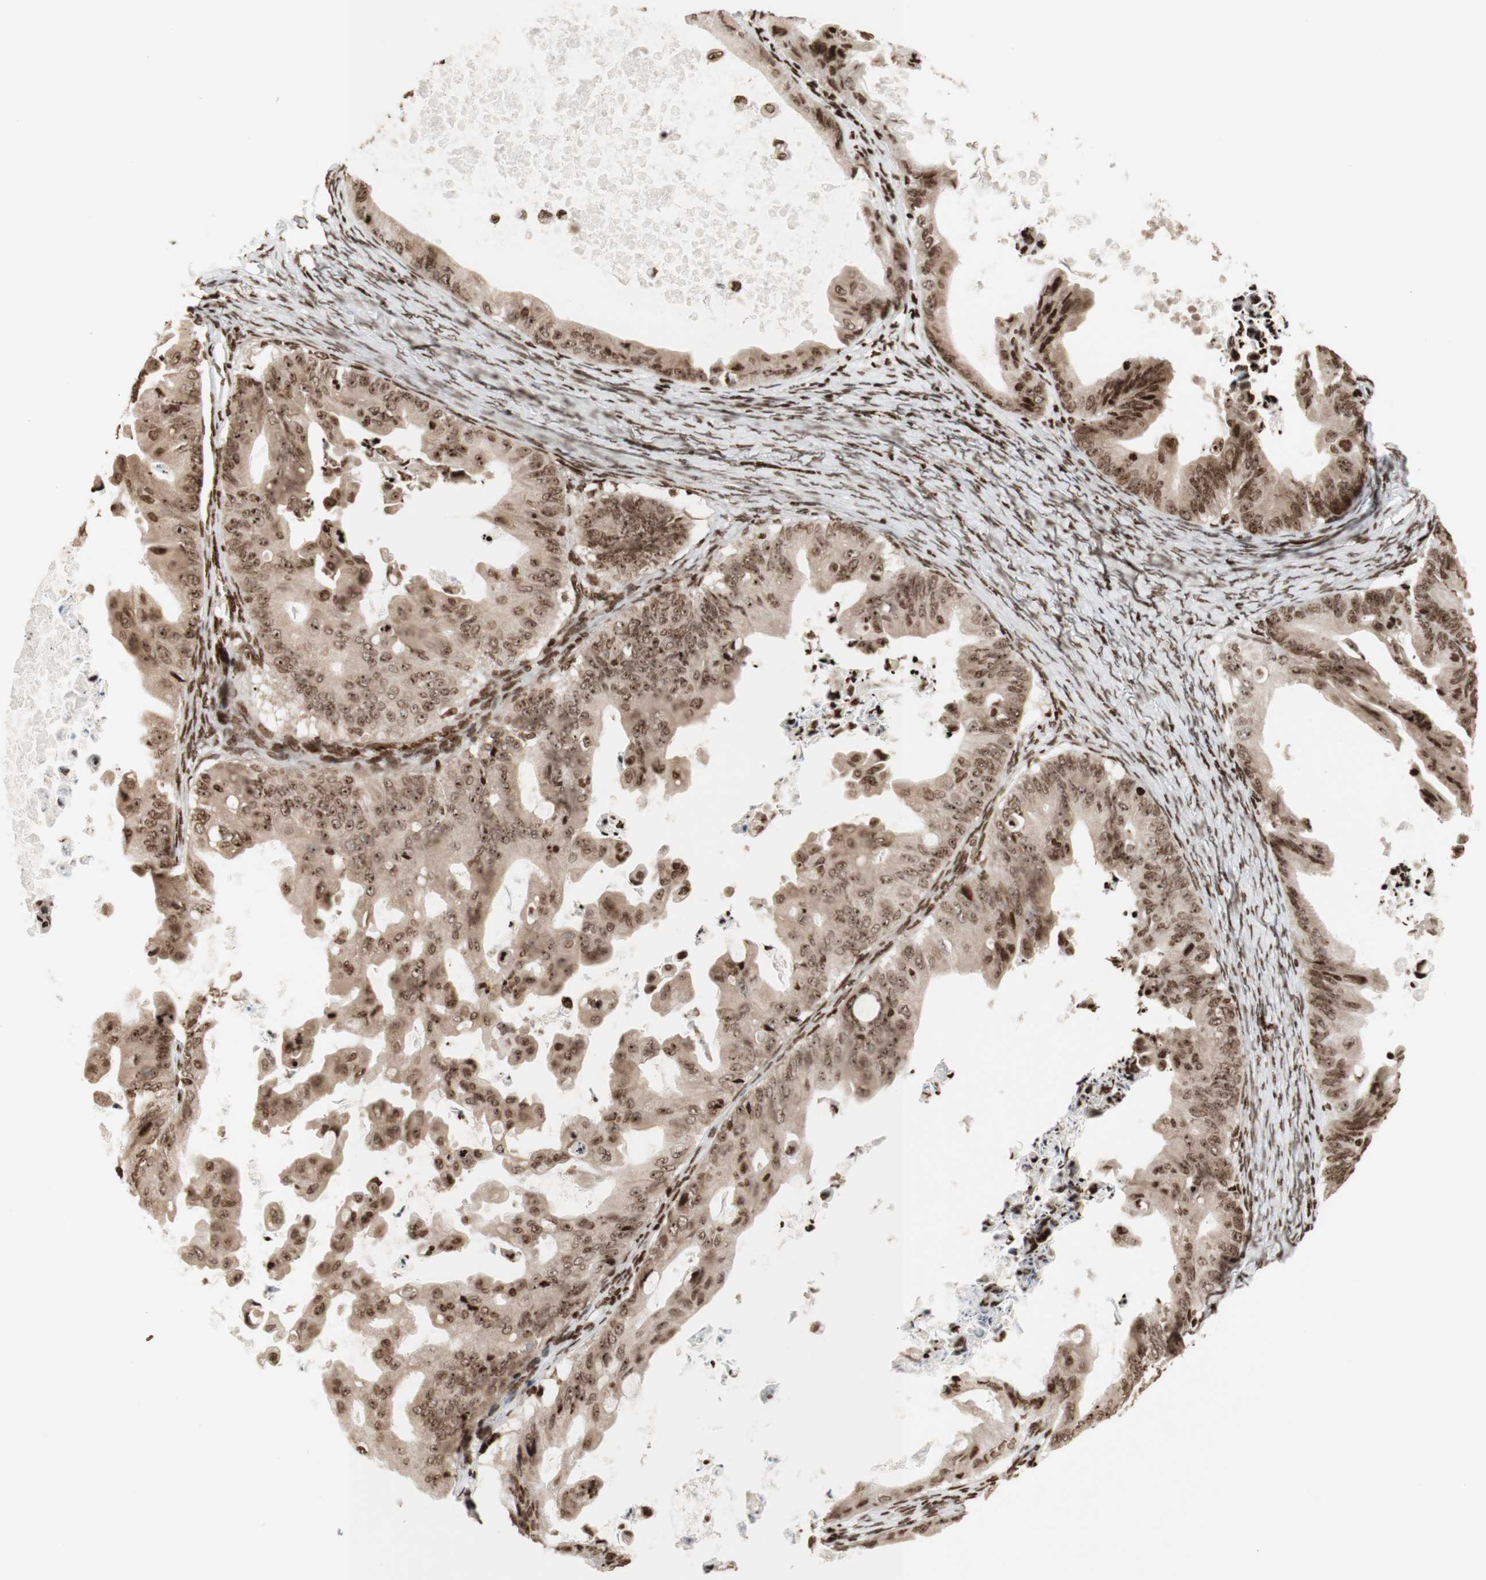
{"staining": {"intensity": "moderate", "quantity": ">75%", "location": "cytoplasmic/membranous,nuclear"}, "tissue": "ovarian cancer", "cell_type": "Tumor cells", "image_type": "cancer", "snomed": [{"axis": "morphology", "description": "Cystadenocarcinoma, mucinous, NOS"}, {"axis": "topography", "description": "Ovary"}], "caption": "IHC staining of ovarian mucinous cystadenocarcinoma, which exhibits medium levels of moderate cytoplasmic/membranous and nuclear staining in approximately >75% of tumor cells indicating moderate cytoplasmic/membranous and nuclear protein positivity. The staining was performed using DAB (3,3'-diaminobenzidine) (brown) for protein detection and nuclei were counterstained in hematoxylin (blue).", "gene": "NCAPD2", "patient": {"sex": "female", "age": 37}}